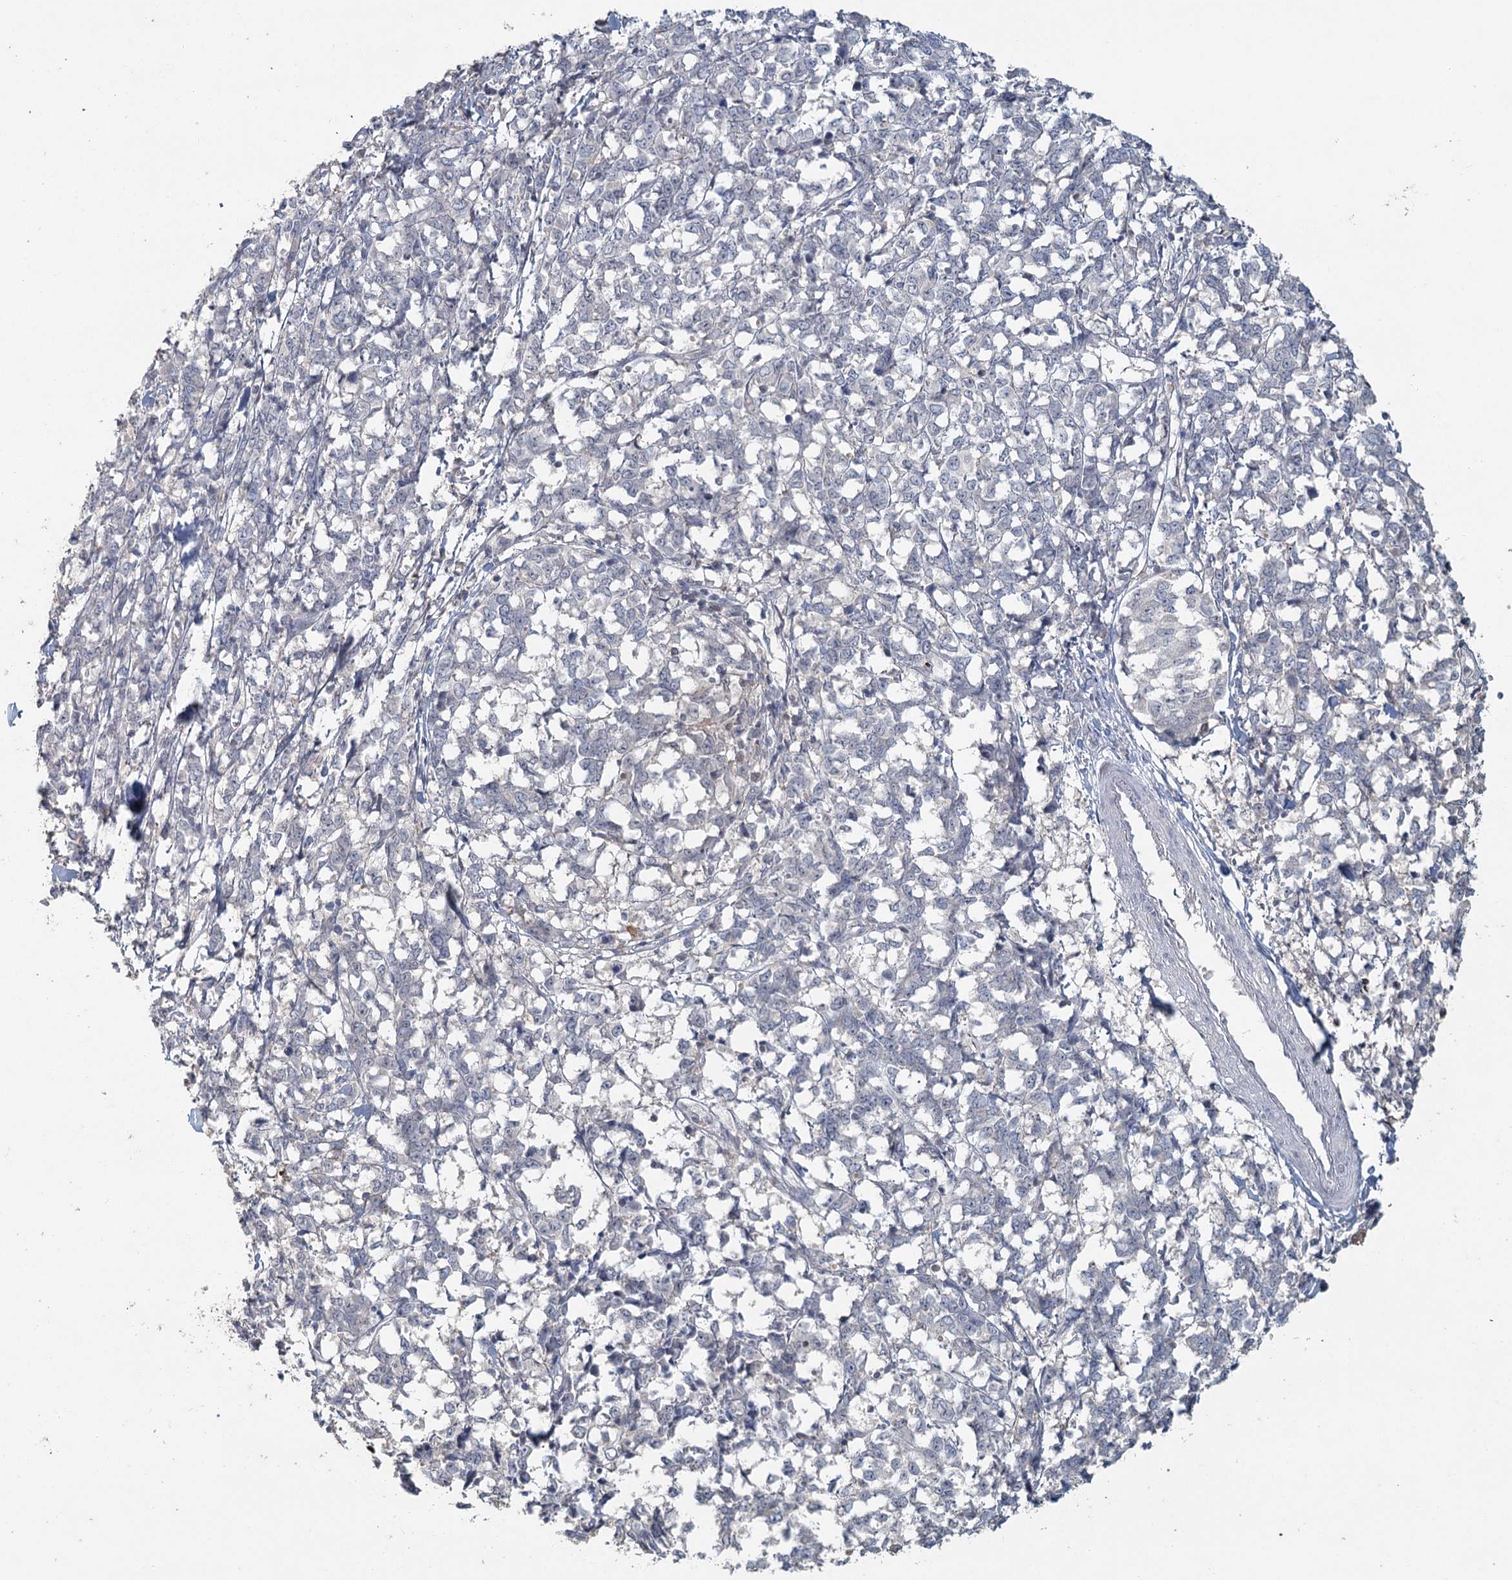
{"staining": {"intensity": "negative", "quantity": "none", "location": "none"}, "tissue": "melanoma", "cell_type": "Tumor cells", "image_type": "cancer", "snomed": [{"axis": "morphology", "description": "Malignant melanoma, NOS"}, {"axis": "topography", "description": "Skin"}], "caption": "An immunohistochemistry histopathology image of malignant melanoma is shown. There is no staining in tumor cells of malignant melanoma.", "gene": "ADK", "patient": {"sex": "female", "age": 72}}